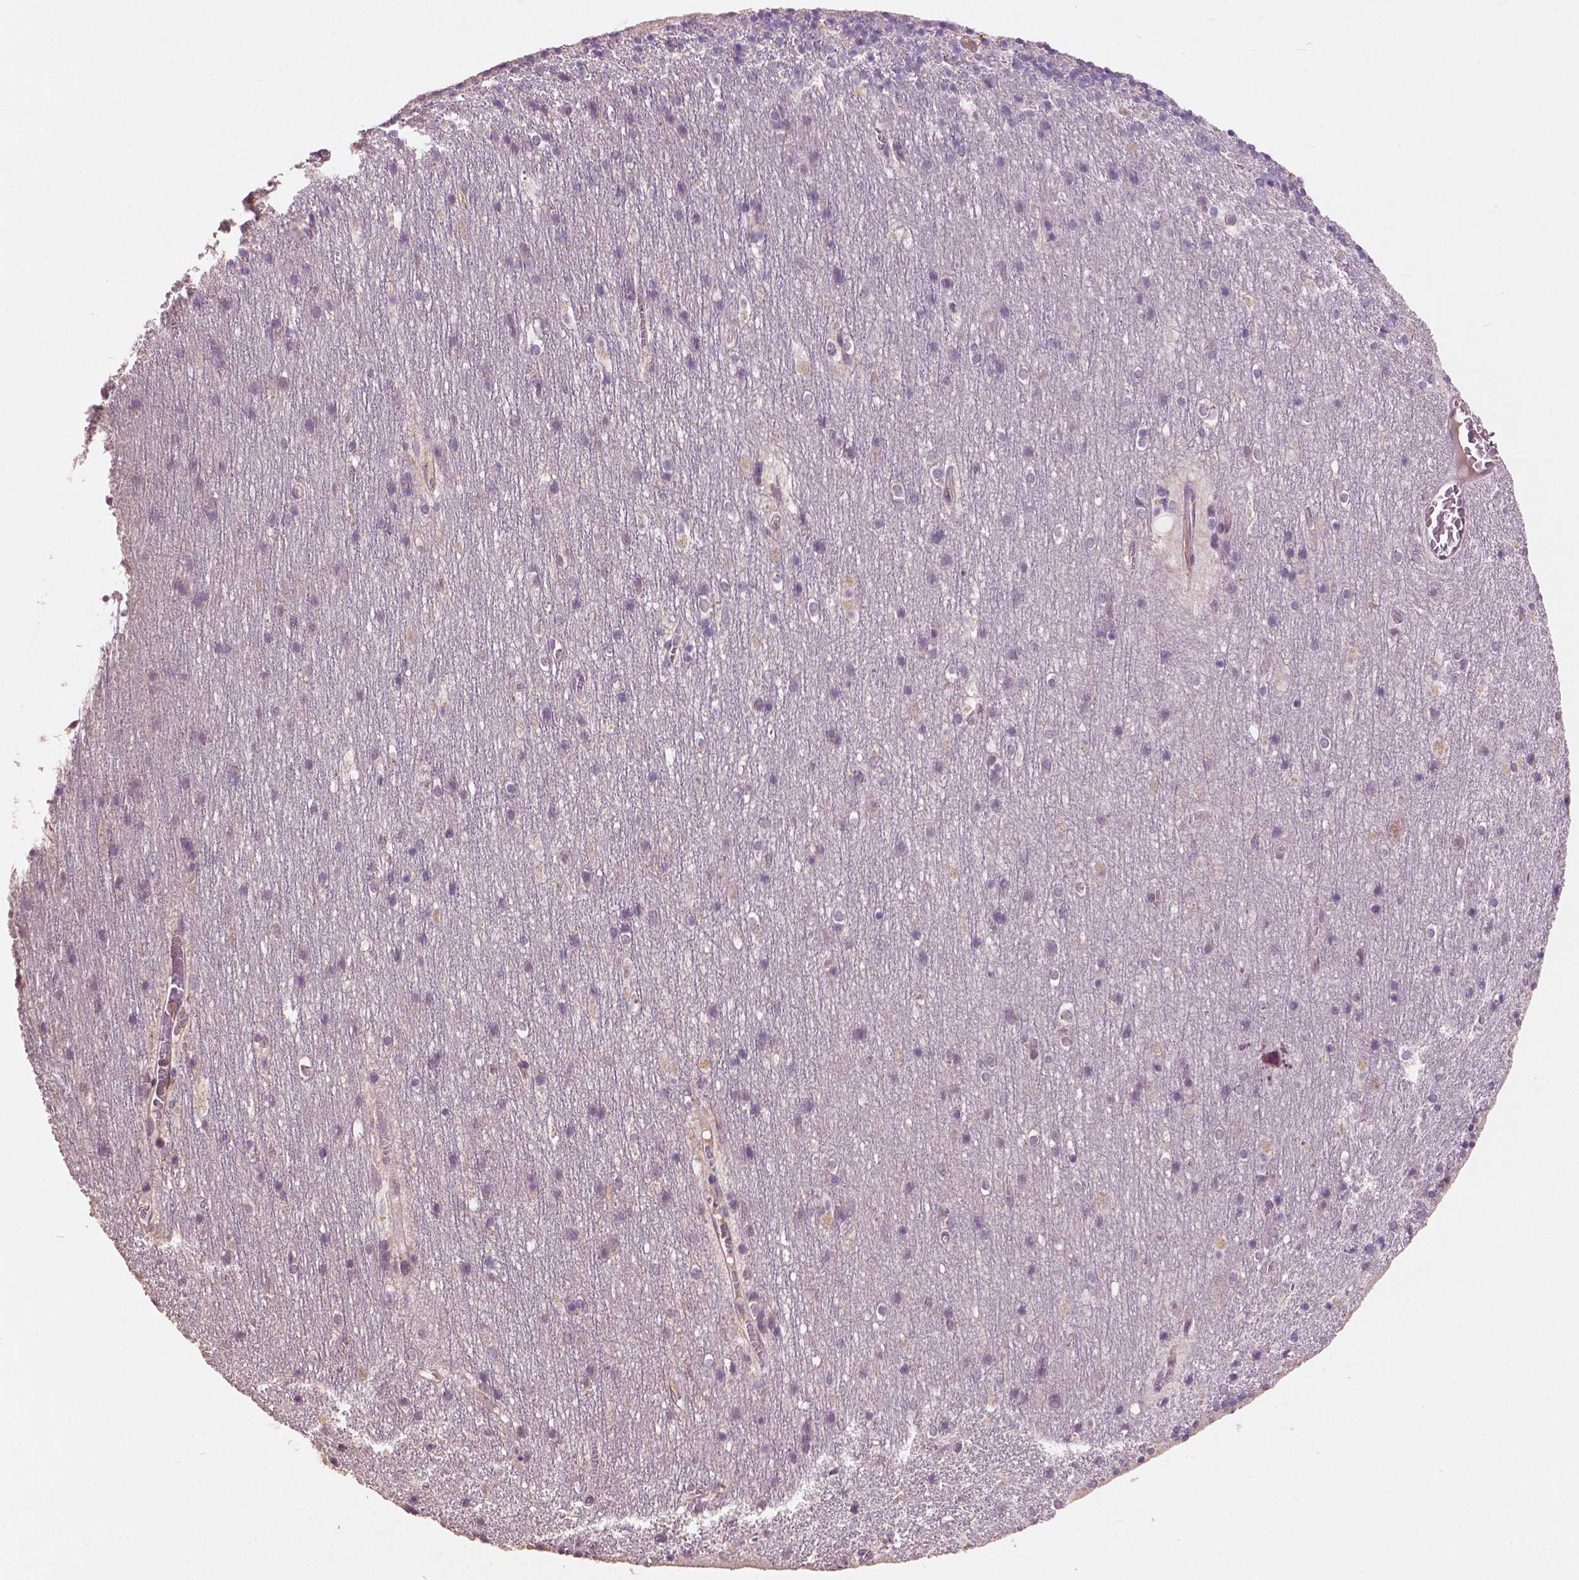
{"staining": {"intensity": "negative", "quantity": "none", "location": "none"}, "tissue": "cerebellum", "cell_type": "Cells in granular layer", "image_type": "normal", "snomed": [{"axis": "morphology", "description": "Normal tissue, NOS"}, {"axis": "topography", "description": "Cerebellum"}], "caption": "Cells in granular layer show no significant staining in benign cerebellum. (Immunohistochemistry, brightfield microscopy, high magnification).", "gene": "CHPT1", "patient": {"sex": "male", "age": 70}}